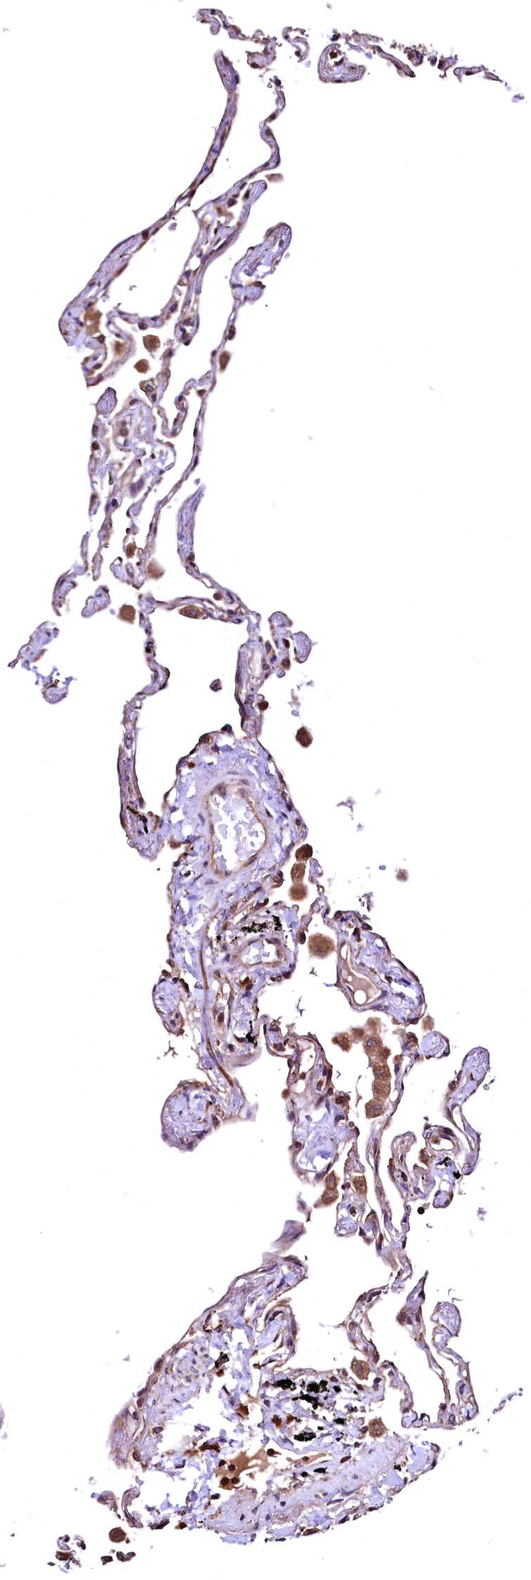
{"staining": {"intensity": "moderate", "quantity": ">75%", "location": "cytoplasmic/membranous"}, "tissue": "lung", "cell_type": "Alveolar cells", "image_type": "normal", "snomed": [{"axis": "morphology", "description": "Normal tissue, NOS"}, {"axis": "topography", "description": "Lung"}], "caption": "IHC (DAB) staining of normal human lung shows moderate cytoplasmic/membranous protein expression in about >75% of alveolar cells.", "gene": "LRSAM1", "patient": {"sex": "female", "age": 67}}